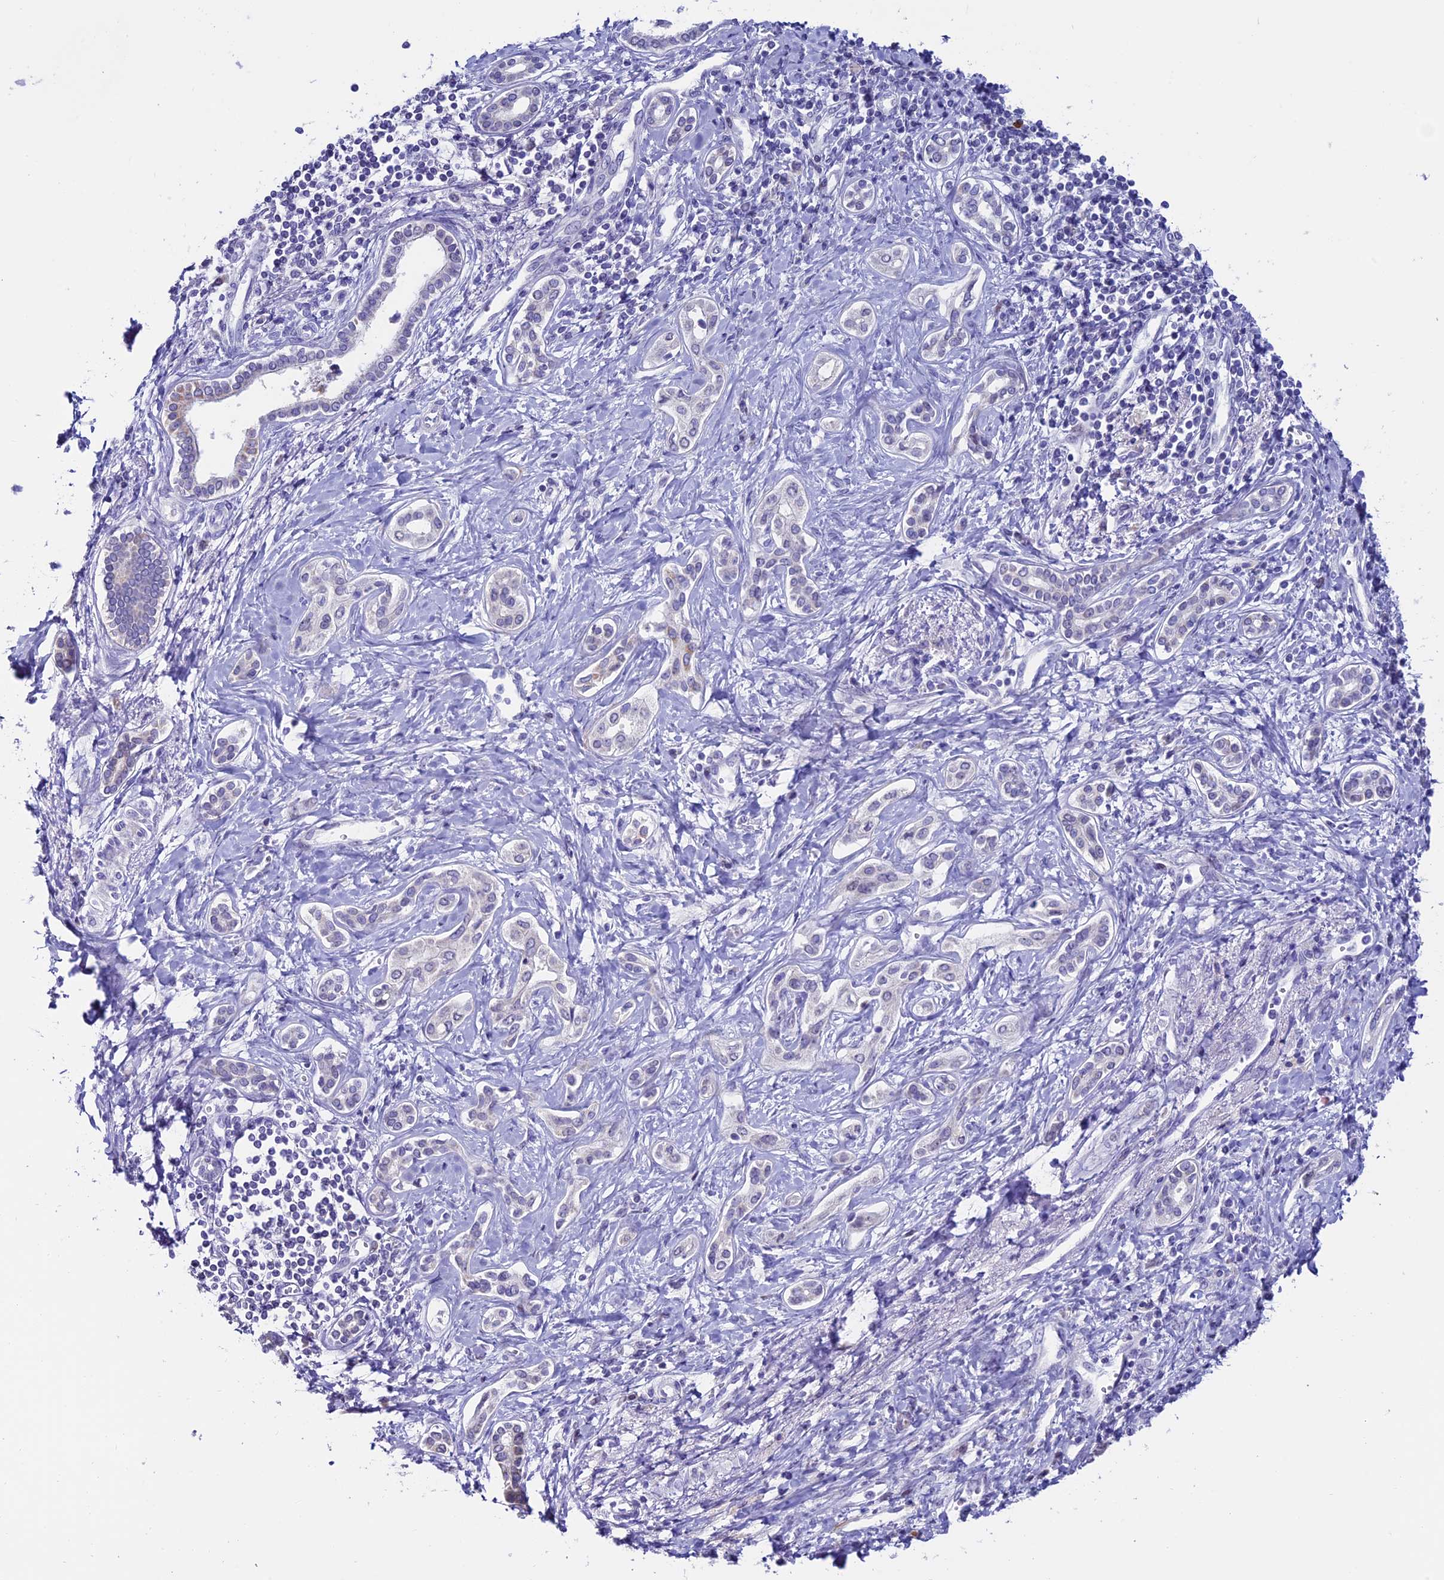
{"staining": {"intensity": "negative", "quantity": "none", "location": "none"}, "tissue": "liver cancer", "cell_type": "Tumor cells", "image_type": "cancer", "snomed": [{"axis": "morphology", "description": "Cholangiocarcinoma"}, {"axis": "topography", "description": "Liver"}], "caption": "High magnification brightfield microscopy of cholangiocarcinoma (liver) stained with DAB (3,3'-diaminobenzidine) (brown) and counterstained with hematoxylin (blue): tumor cells show no significant staining.", "gene": "SLC10A1", "patient": {"sex": "female", "age": 77}}